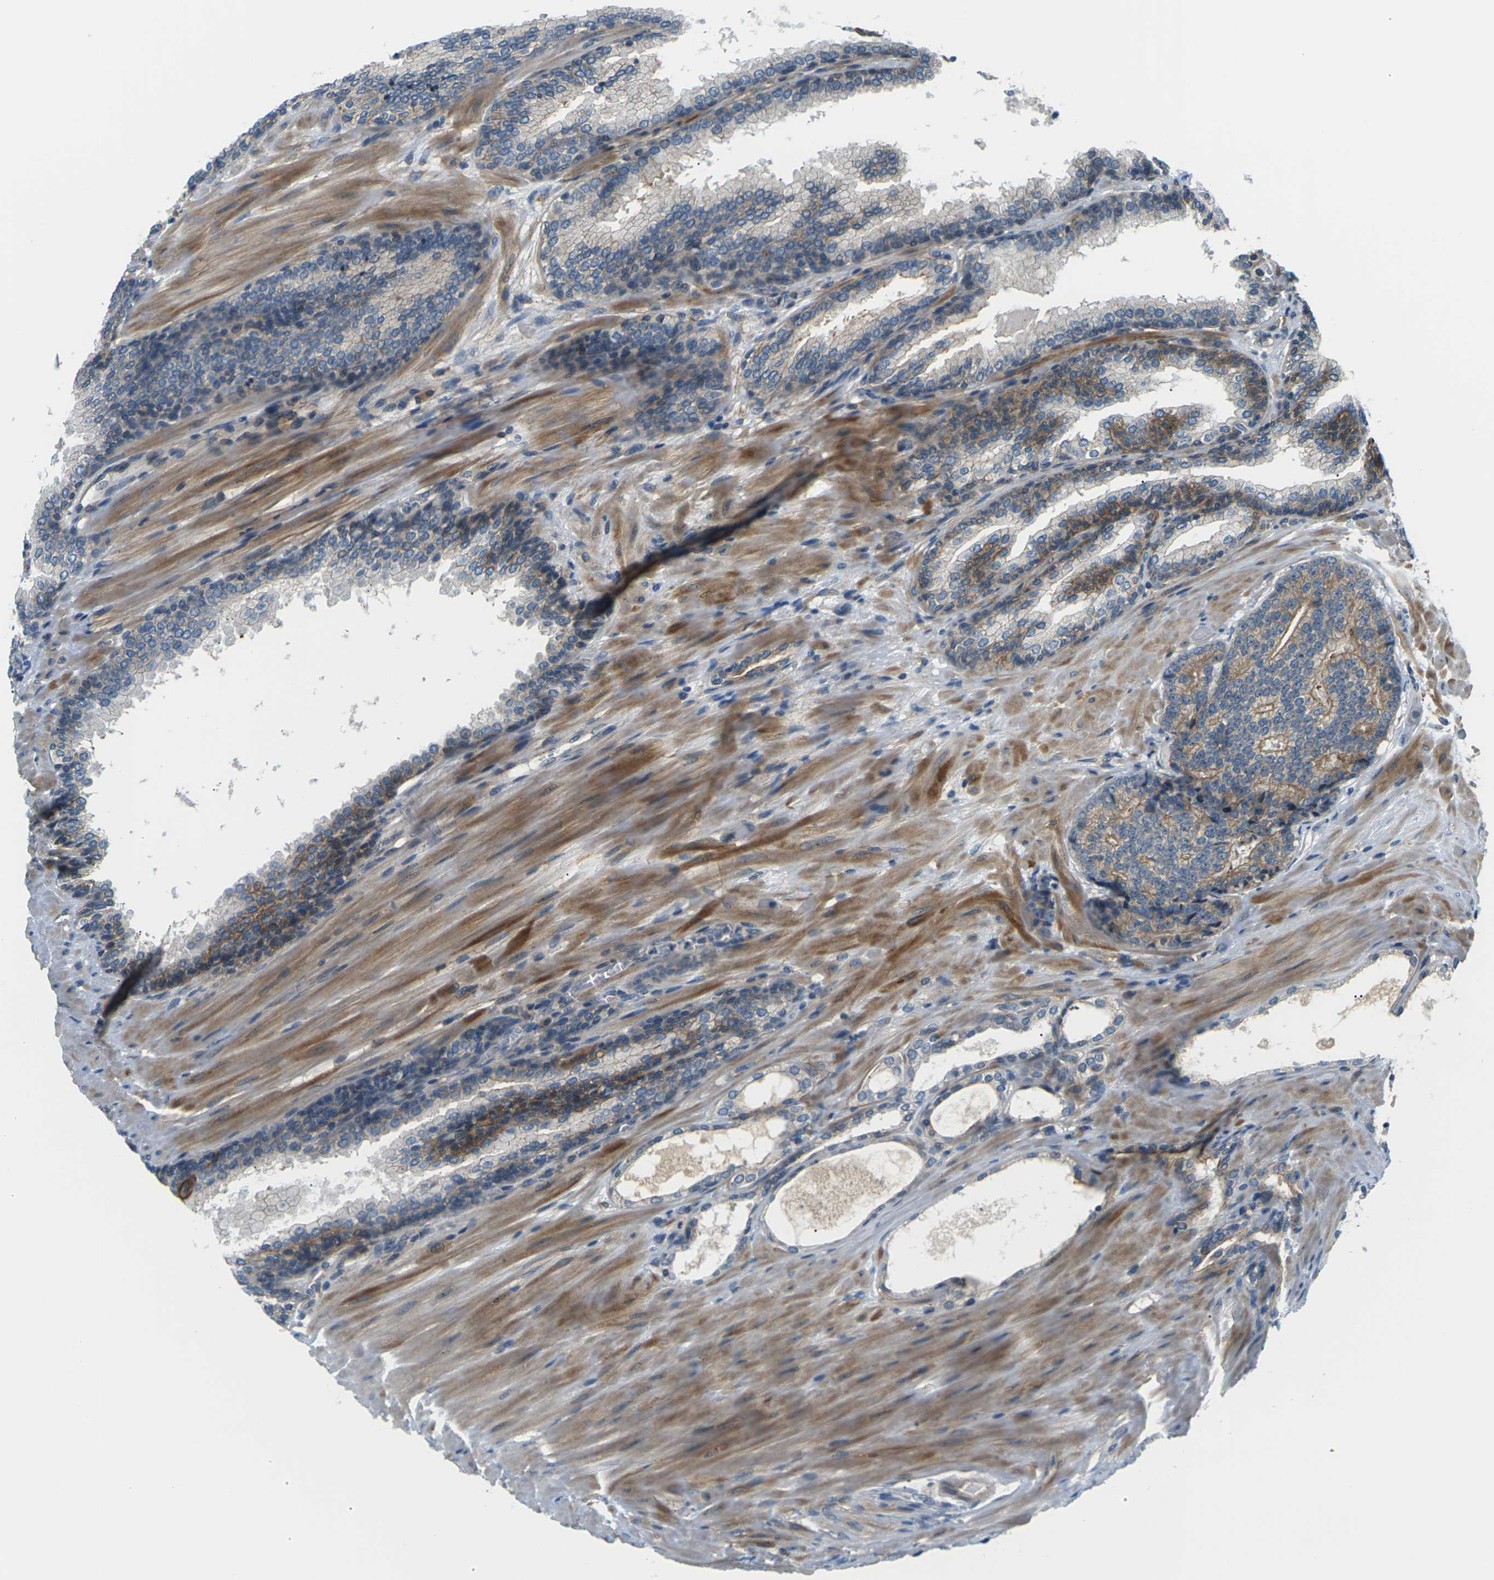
{"staining": {"intensity": "moderate", "quantity": ">75%", "location": "cytoplasmic/membranous"}, "tissue": "prostate cancer", "cell_type": "Tumor cells", "image_type": "cancer", "snomed": [{"axis": "morphology", "description": "Adenocarcinoma, High grade"}, {"axis": "topography", "description": "Prostate"}], "caption": "IHC image of neoplastic tissue: adenocarcinoma (high-grade) (prostate) stained using IHC exhibits medium levels of moderate protein expression localized specifically in the cytoplasmic/membranous of tumor cells, appearing as a cytoplasmic/membranous brown color.", "gene": "SLC13A3", "patient": {"sex": "male", "age": 61}}